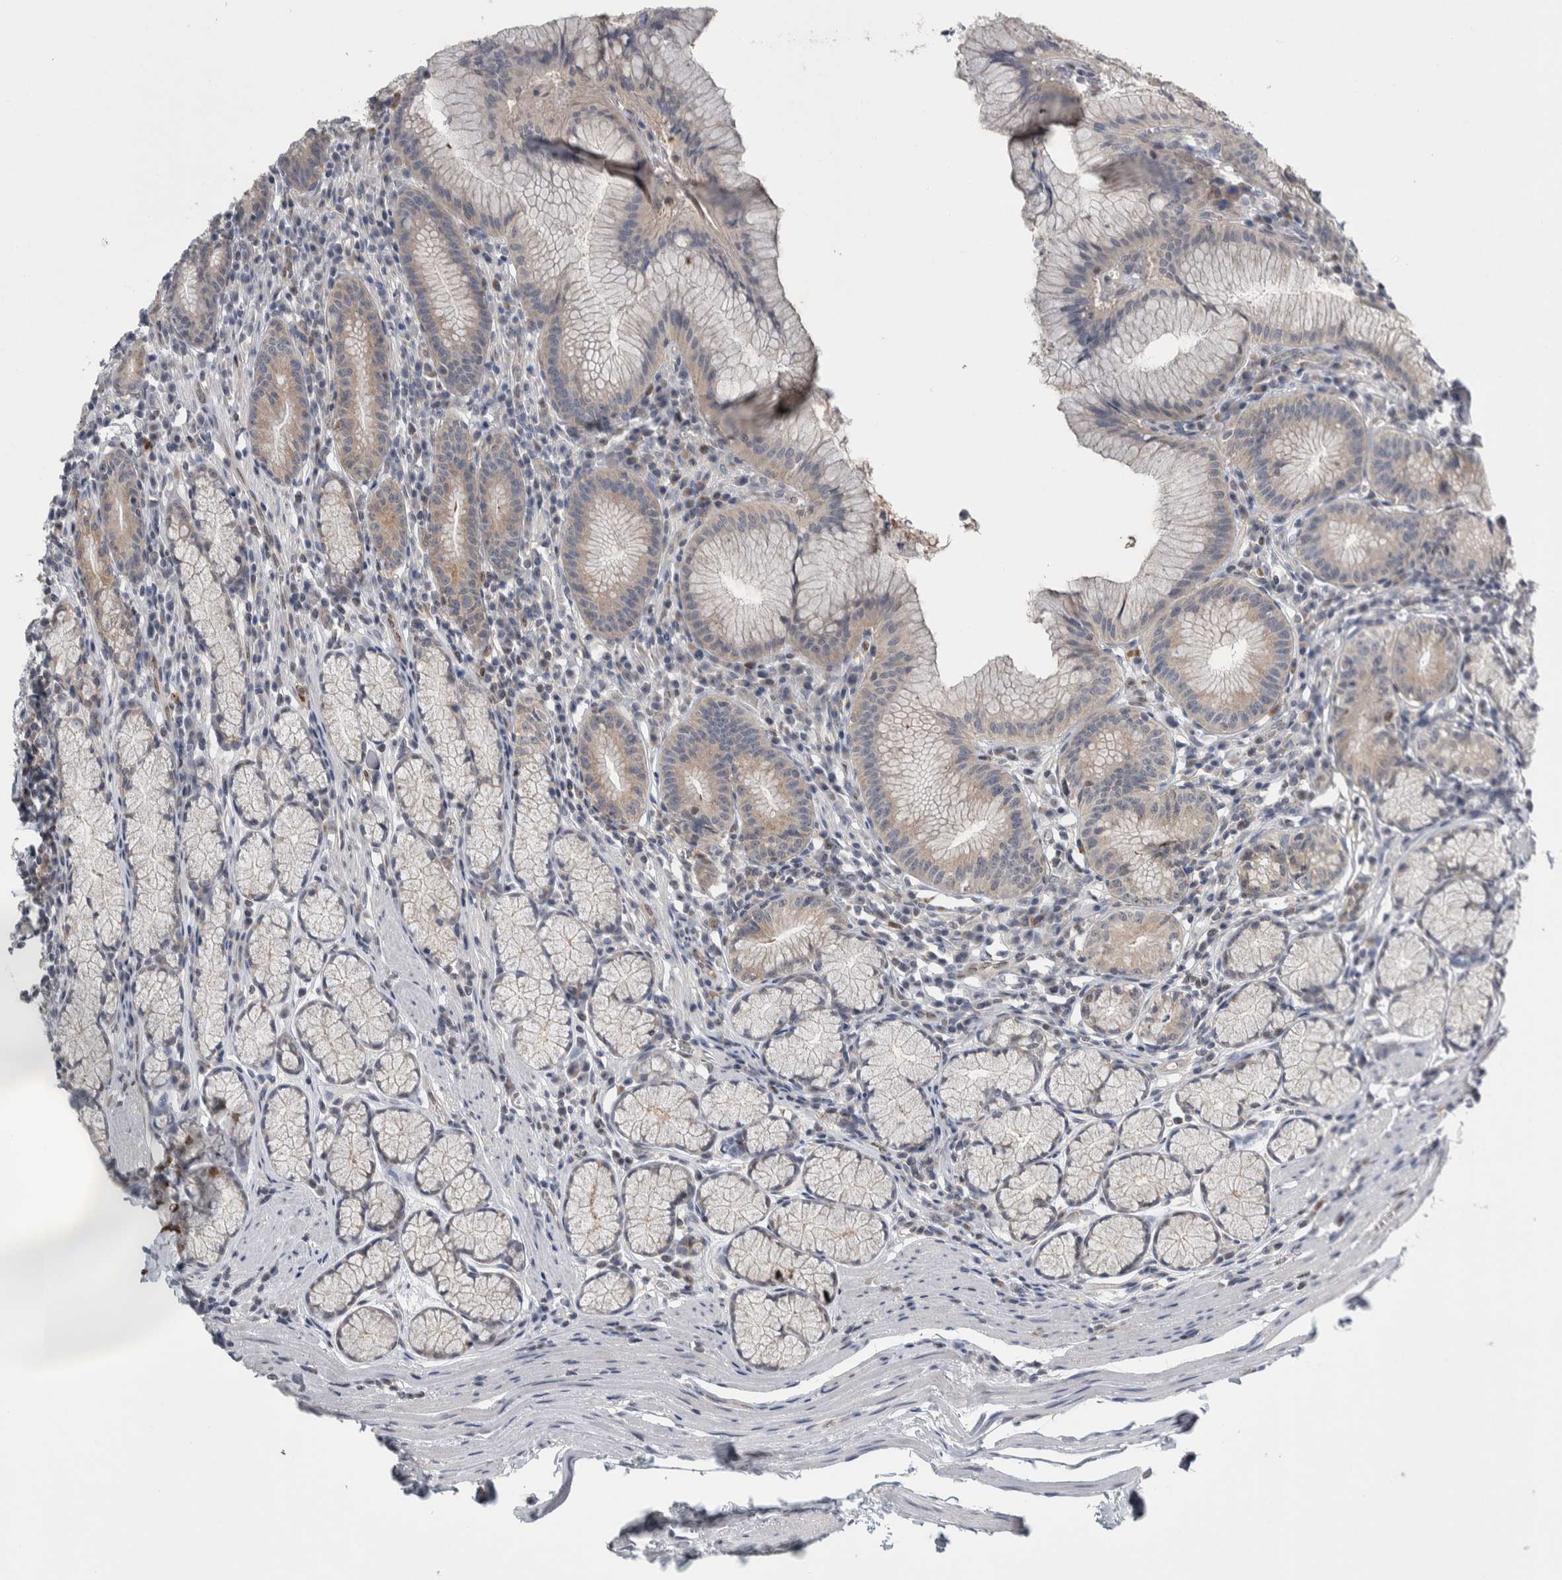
{"staining": {"intensity": "moderate", "quantity": "25%-75%", "location": "cytoplasmic/membranous"}, "tissue": "stomach", "cell_type": "Glandular cells", "image_type": "normal", "snomed": [{"axis": "morphology", "description": "Normal tissue, NOS"}, {"axis": "topography", "description": "Stomach"}], "caption": "Stomach stained with DAB (3,3'-diaminobenzidine) immunohistochemistry (IHC) displays medium levels of moderate cytoplasmic/membranous staining in approximately 25%-75% of glandular cells.", "gene": "TAX1BP1", "patient": {"sex": "male", "age": 55}}